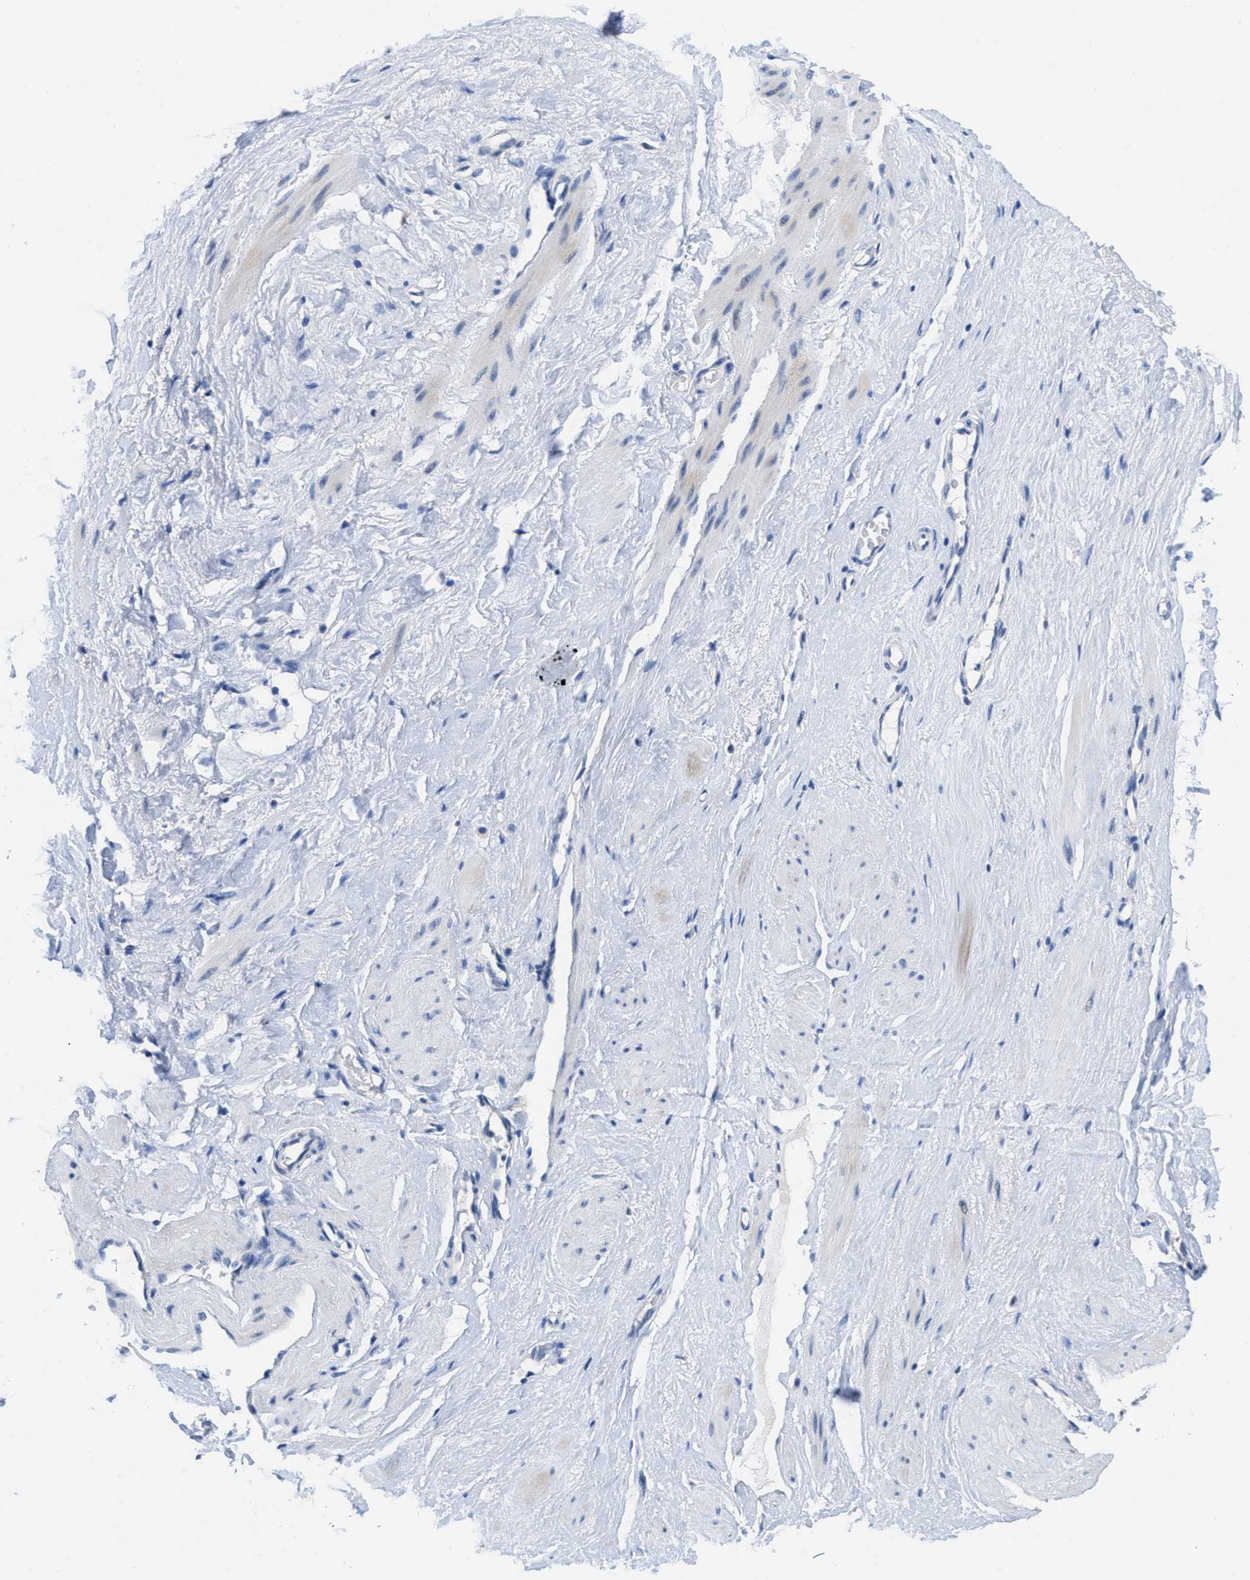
{"staining": {"intensity": "negative", "quantity": "none", "location": "none"}, "tissue": "adipose tissue", "cell_type": "Adipocytes", "image_type": "normal", "snomed": [{"axis": "morphology", "description": "Normal tissue, NOS"}, {"axis": "topography", "description": "Soft tissue"}, {"axis": "topography", "description": "Vascular tissue"}], "caption": "Histopathology image shows no significant protein staining in adipocytes of benign adipose tissue. The staining is performed using DAB (3,3'-diaminobenzidine) brown chromogen with nuclei counter-stained in using hematoxylin.", "gene": "CA9", "patient": {"sex": "female", "age": 35}}